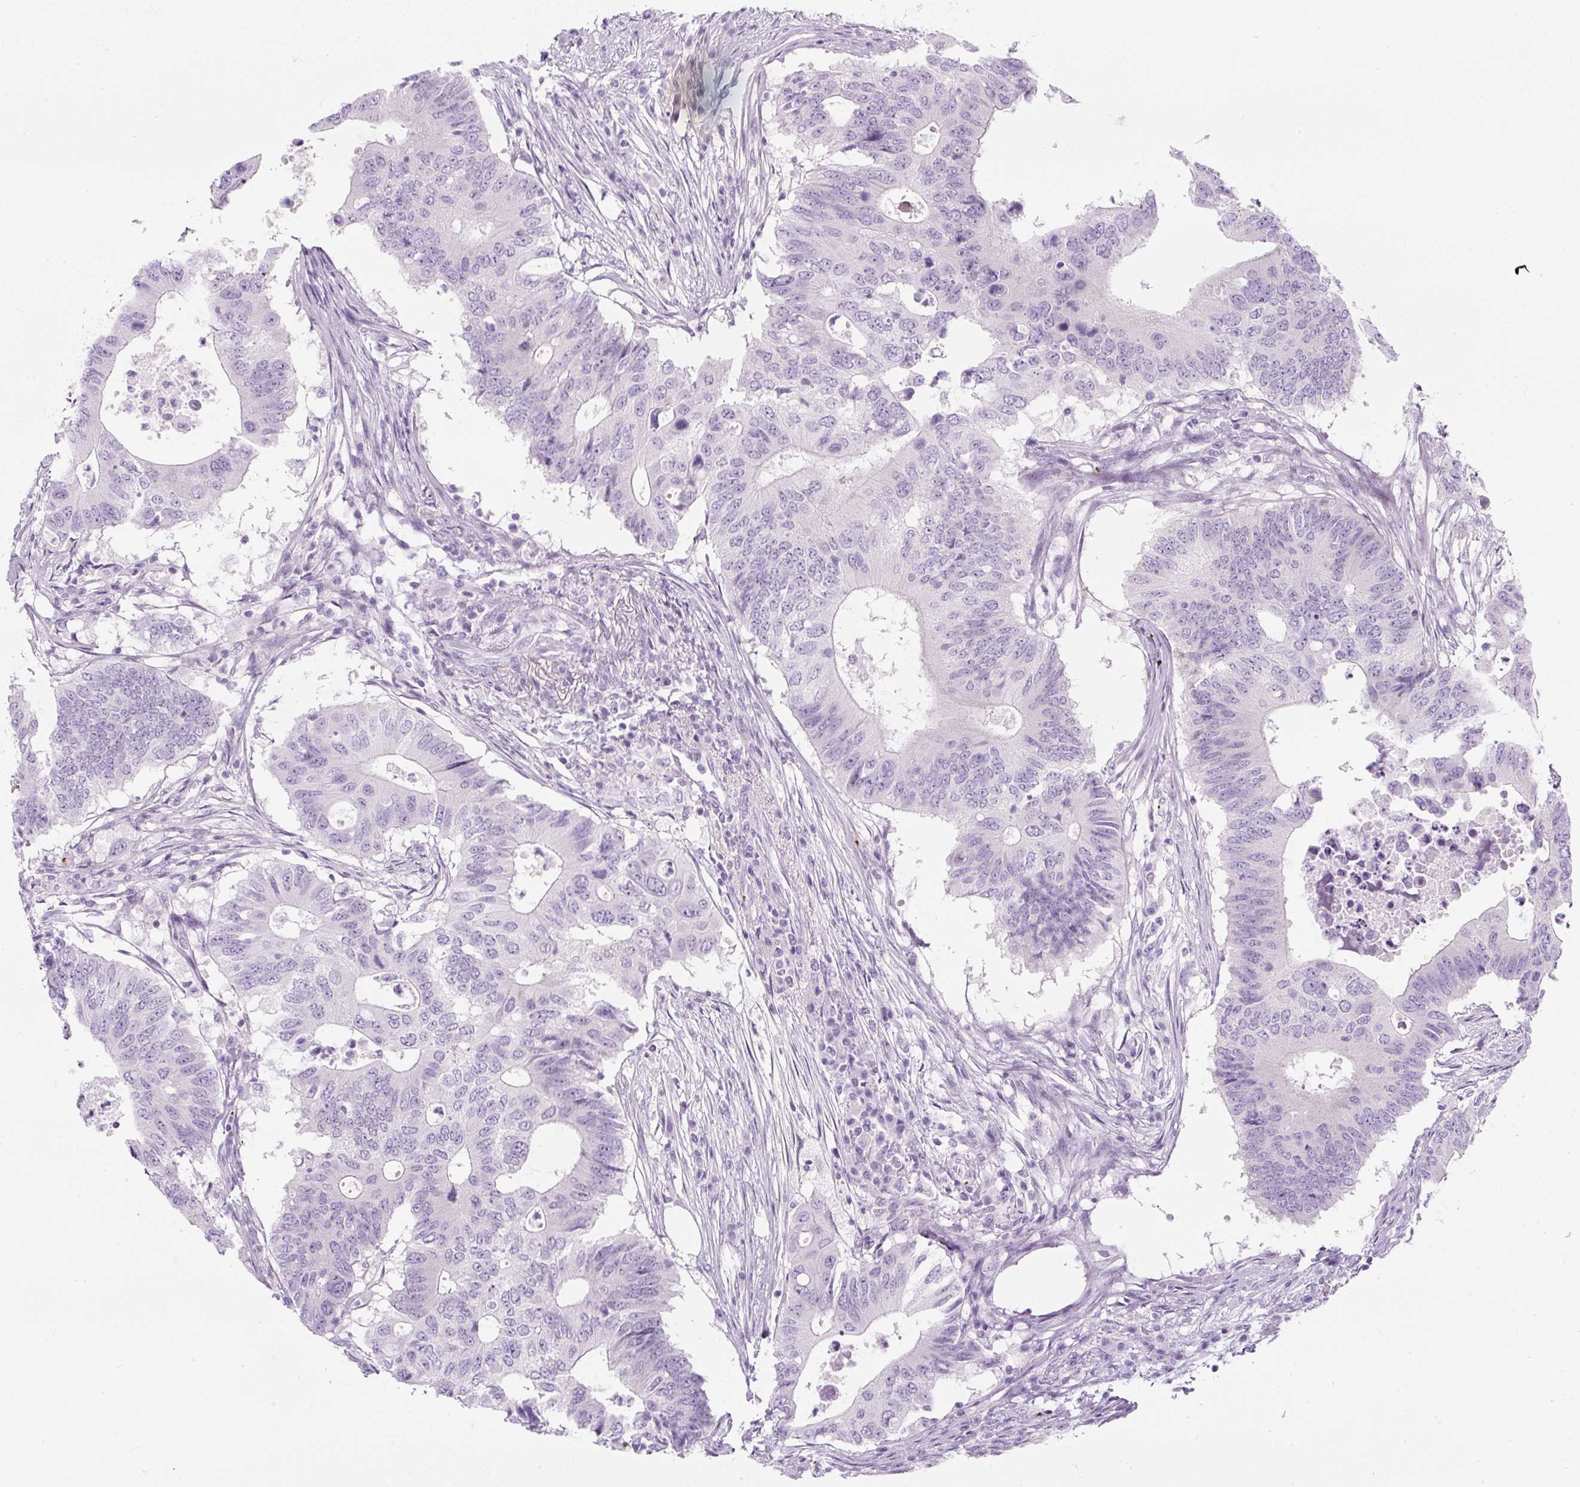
{"staining": {"intensity": "negative", "quantity": "none", "location": "none"}, "tissue": "colorectal cancer", "cell_type": "Tumor cells", "image_type": "cancer", "snomed": [{"axis": "morphology", "description": "Adenocarcinoma, NOS"}, {"axis": "topography", "description": "Colon"}], "caption": "The image exhibits no significant staining in tumor cells of colorectal cancer (adenocarcinoma). The staining was performed using DAB (3,3'-diaminobenzidine) to visualize the protein expression in brown, while the nuclei were stained in blue with hematoxylin (Magnification: 20x).", "gene": "PF4V1", "patient": {"sex": "male", "age": 71}}